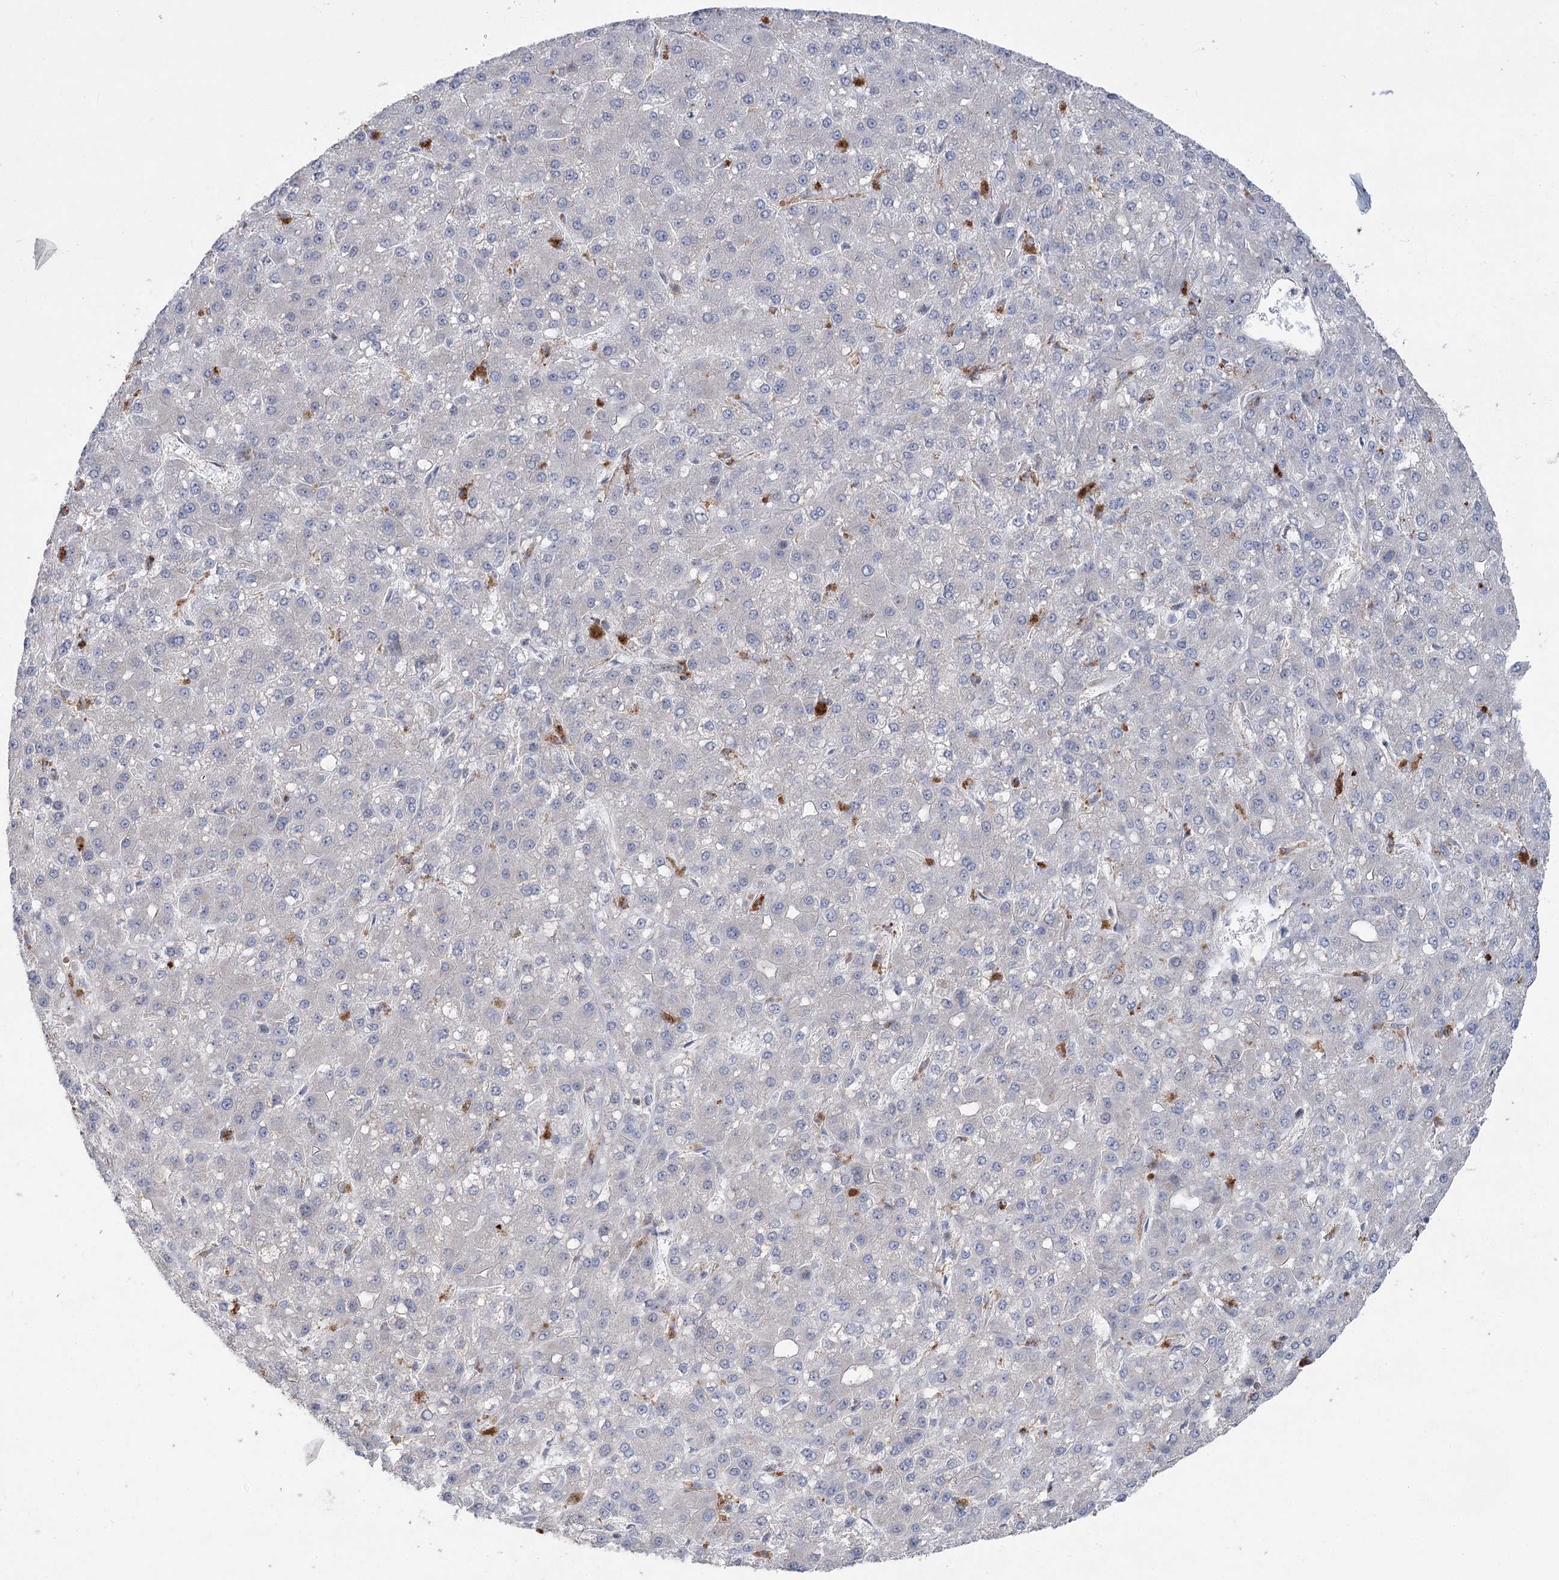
{"staining": {"intensity": "negative", "quantity": "none", "location": "none"}, "tissue": "liver cancer", "cell_type": "Tumor cells", "image_type": "cancer", "snomed": [{"axis": "morphology", "description": "Carcinoma, Hepatocellular, NOS"}, {"axis": "topography", "description": "Liver"}], "caption": "A photomicrograph of liver cancer stained for a protein reveals no brown staining in tumor cells.", "gene": "SCN11A", "patient": {"sex": "male", "age": 67}}